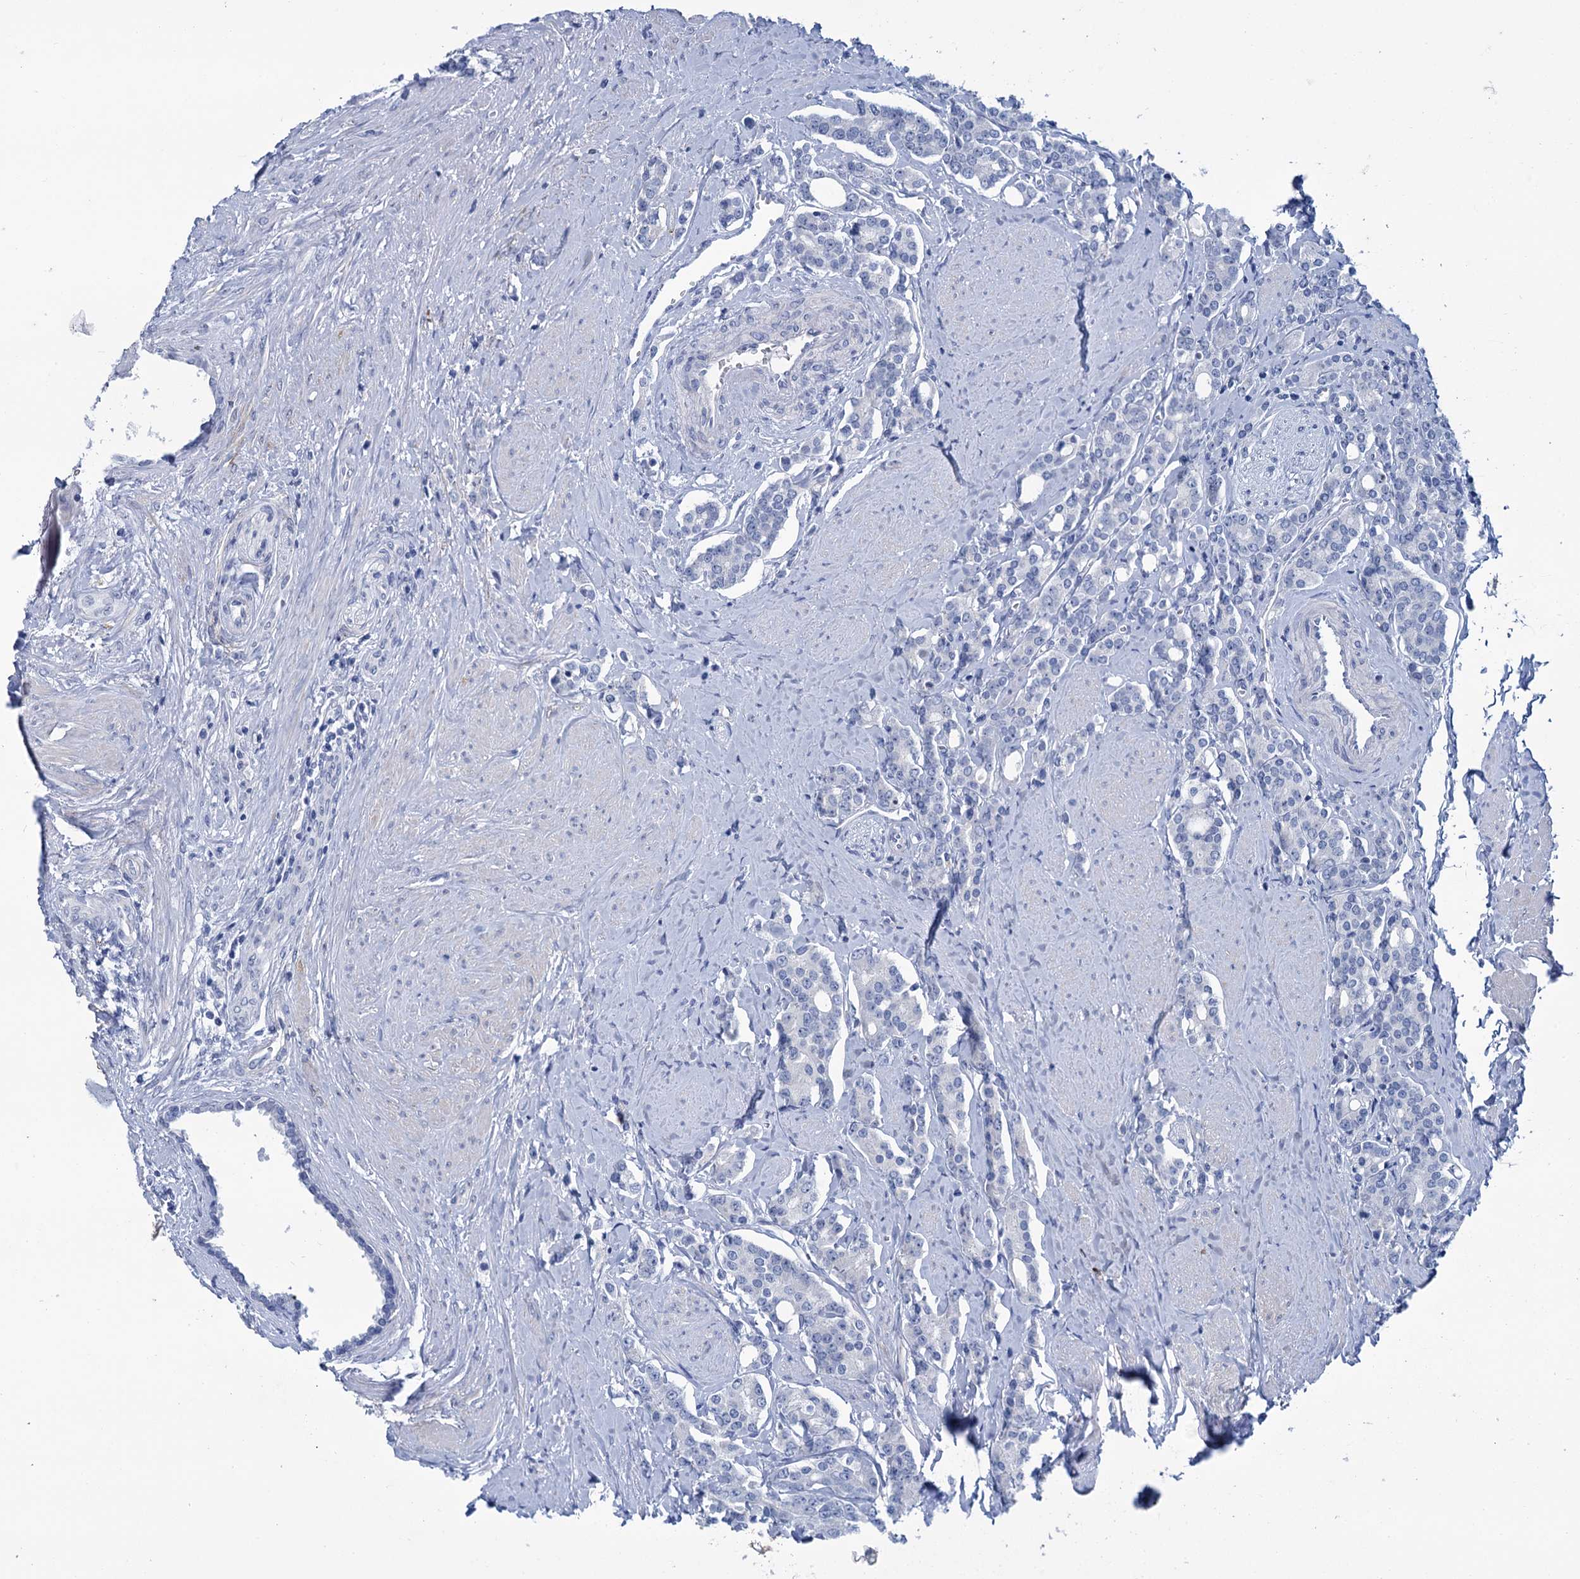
{"staining": {"intensity": "negative", "quantity": "none", "location": "none"}, "tissue": "prostate cancer", "cell_type": "Tumor cells", "image_type": "cancer", "snomed": [{"axis": "morphology", "description": "Adenocarcinoma, High grade"}, {"axis": "topography", "description": "Prostate"}], "caption": "This photomicrograph is of adenocarcinoma (high-grade) (prostate) stained with IHC to label a protein in brown with the nuclei are counter-stained blue. There is no expression in tumor cells.", "gene": "MYOZ3", "patient": {"sex": "male", "age": 62}}